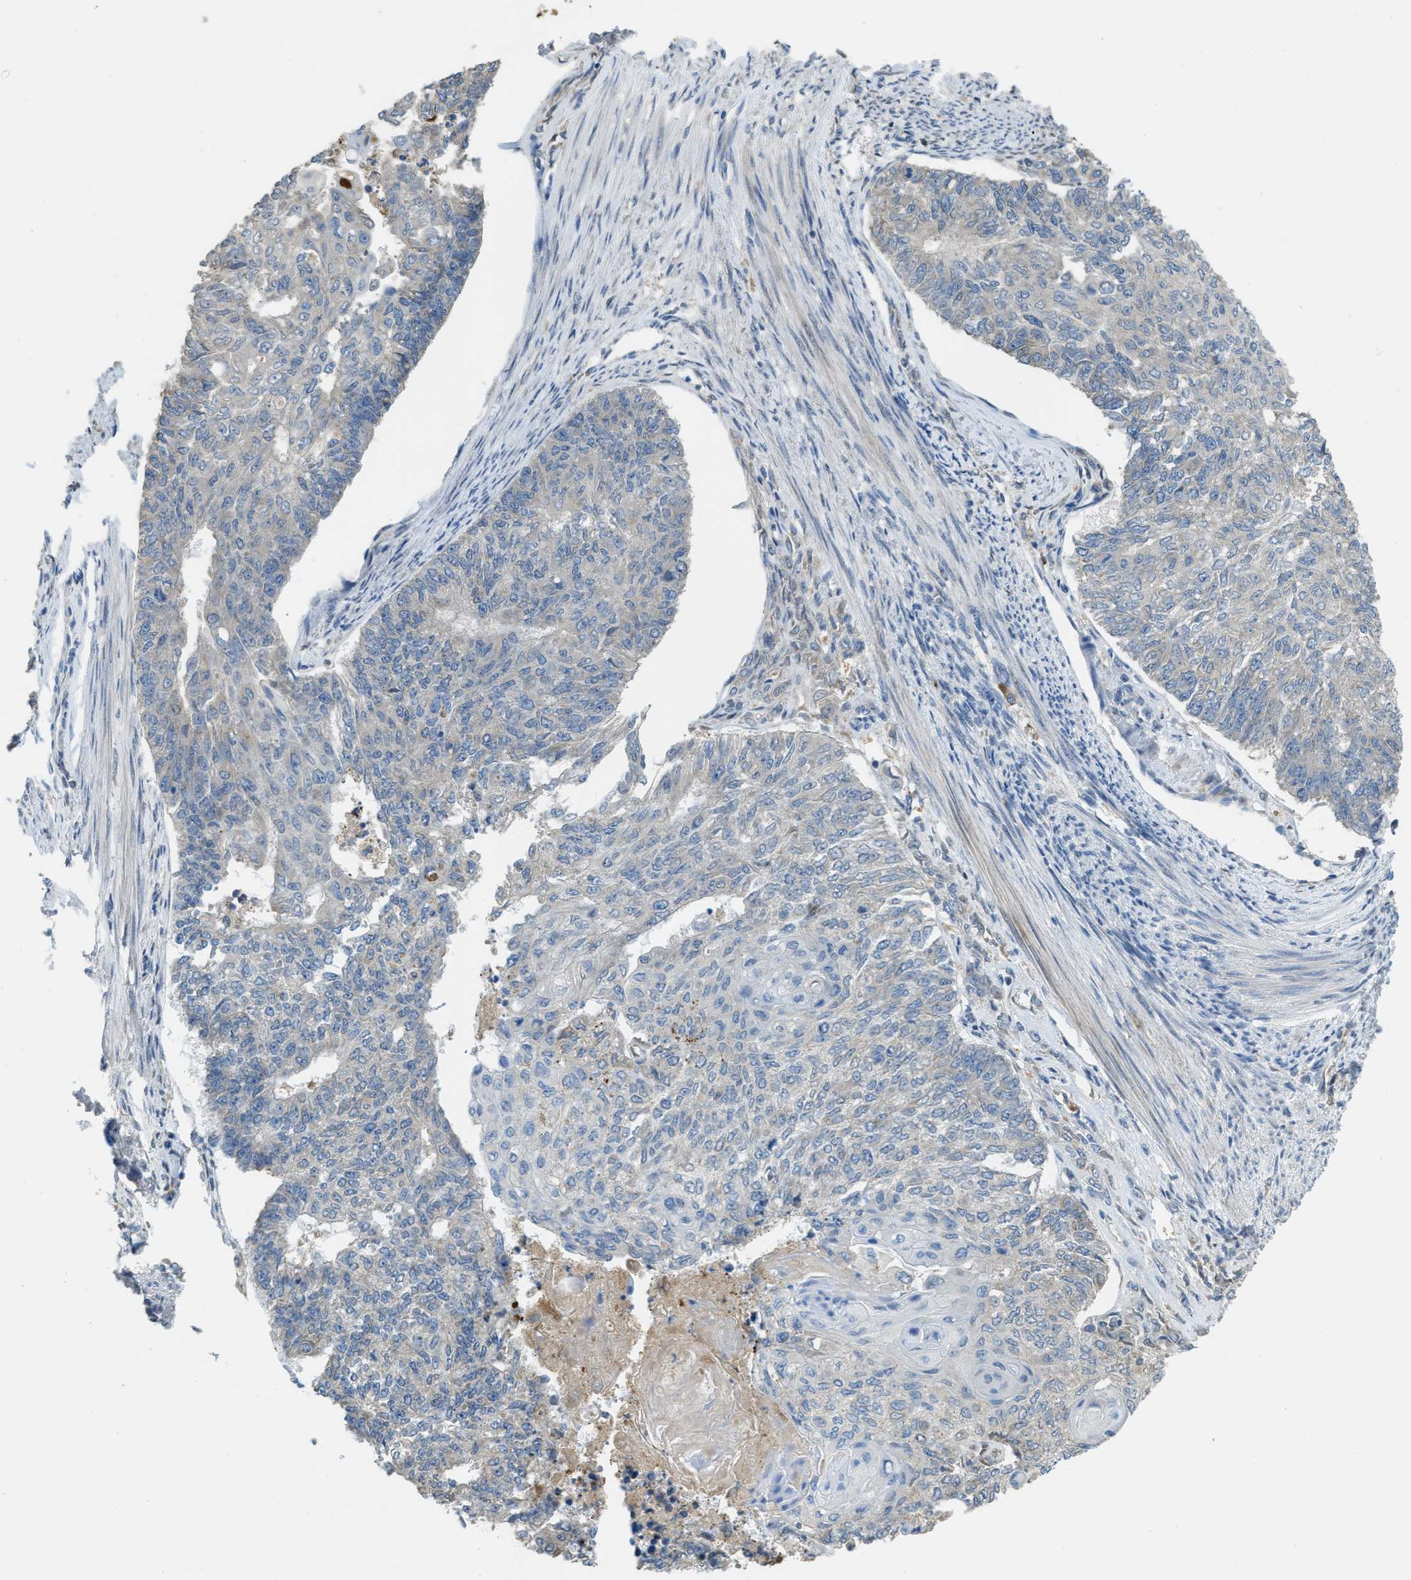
{"staining": {"intensity": "negative", "quantity": "none", "location": "none"}, "tissue": "endometrial cancer", "cell_type": "Tumor cells", "image_type": "cancer", "snomed": [{"axis": "morphology", "description": "Adenocarcinoma, NOS"}, {"axis": "topography", "description": "Endometrium"}], "caption": "Photomicrograph shows no protein expression in tumor cells of endometrial cancer (adenocarcinoma) tissue.", "gene": "MPDU1", "patient": {"sex": "female", "age": 32}}